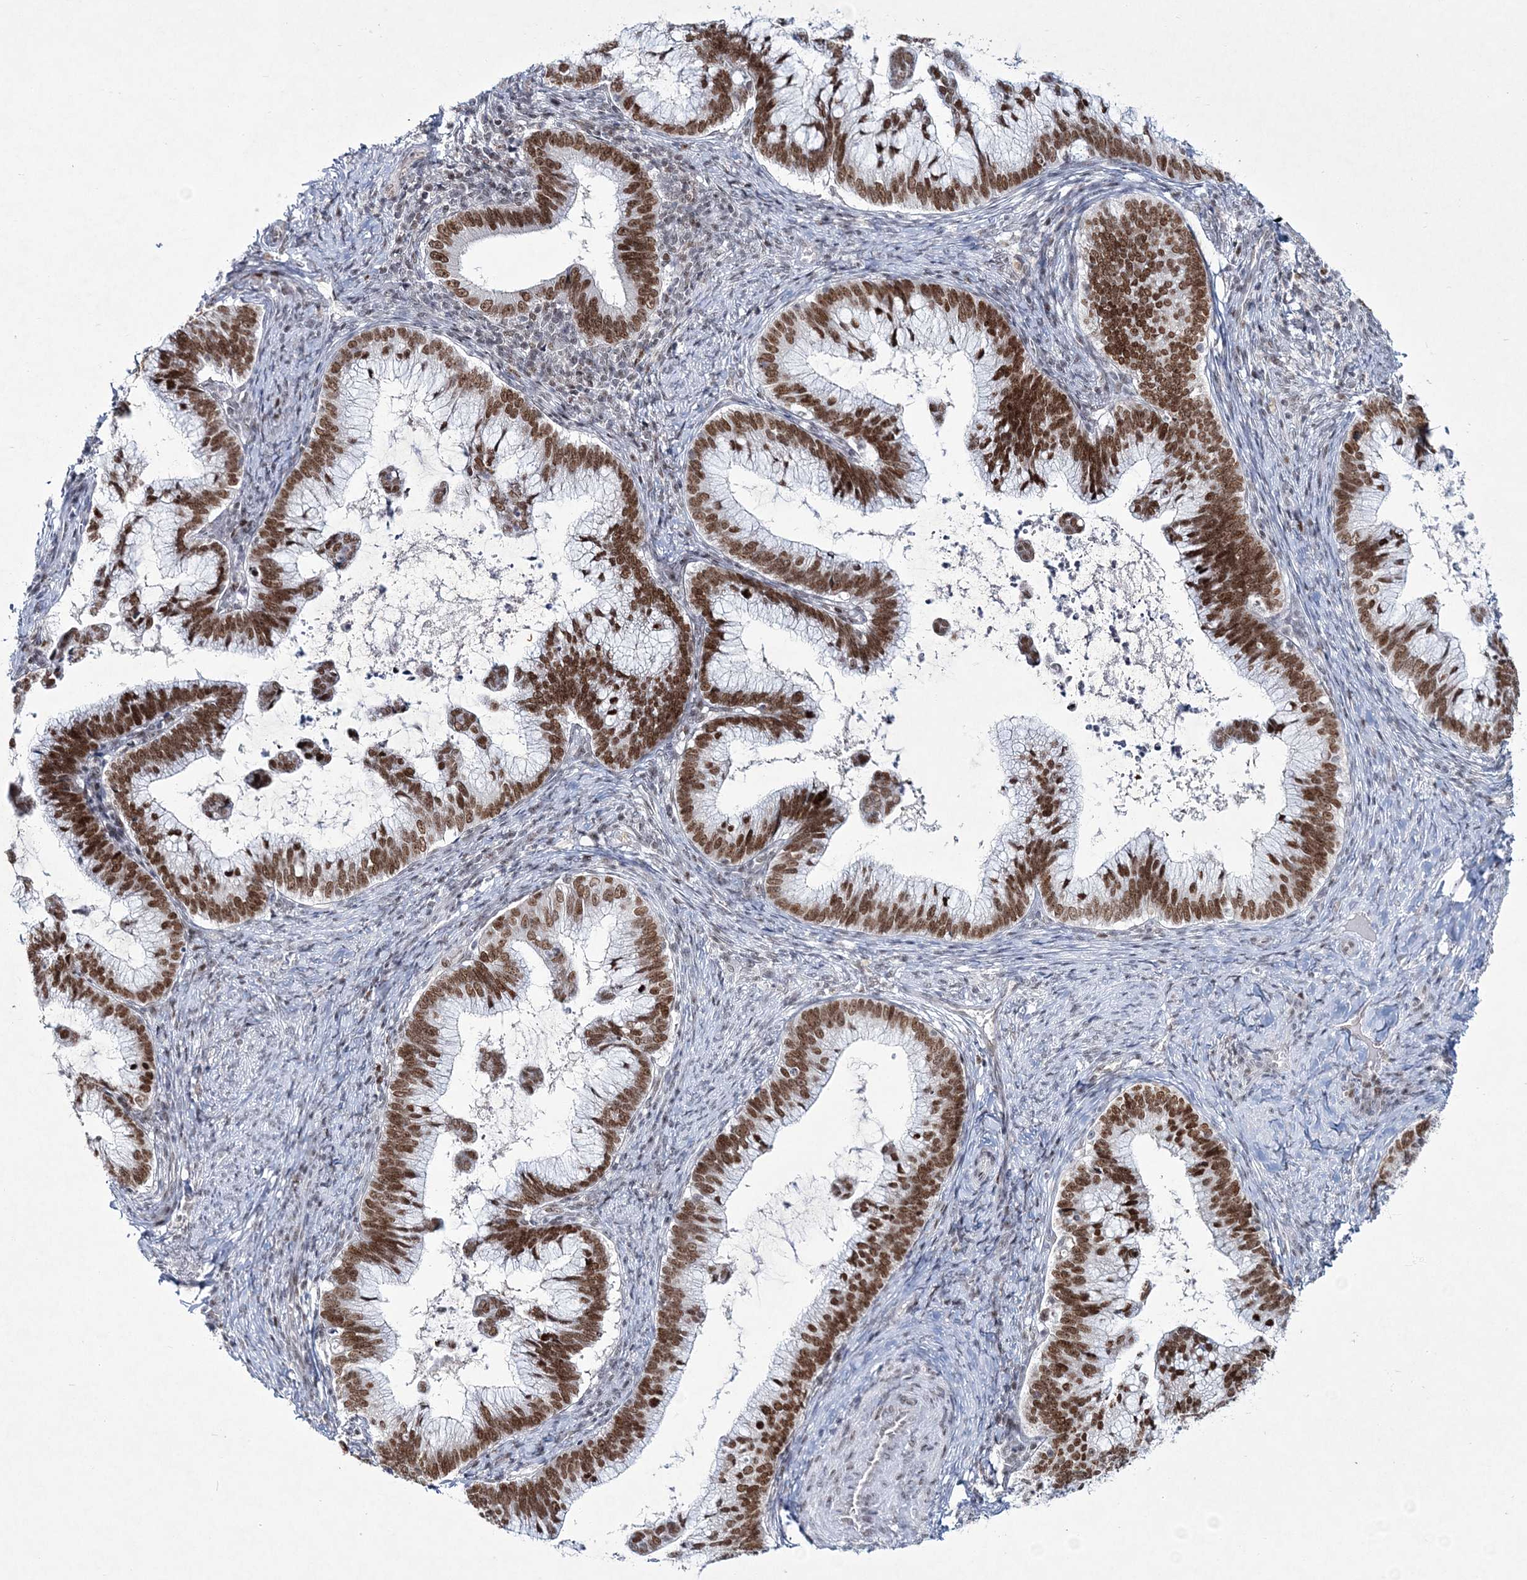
{"staining": {"intensity": "strong", "quantity": ">75%", "location": "nuclear"}, "tissue": "cervical cancer", "cell_type": "Tumor cells", "image_type": "cancer", "snomed": [{"axis": "morphology", "description": "Adenocarcinoma, NOS"}, {"axis": "topography", "description": "Cervix"}], "caption": "There is high levels of strong nuclear staining in tumor cells of cervical cancer (adenocarcinoma), as demonstrated by immunohistochemical staining (brown color).", "gene": "LRRFIP2", "patient": {"sex": "female", "age": 36}}